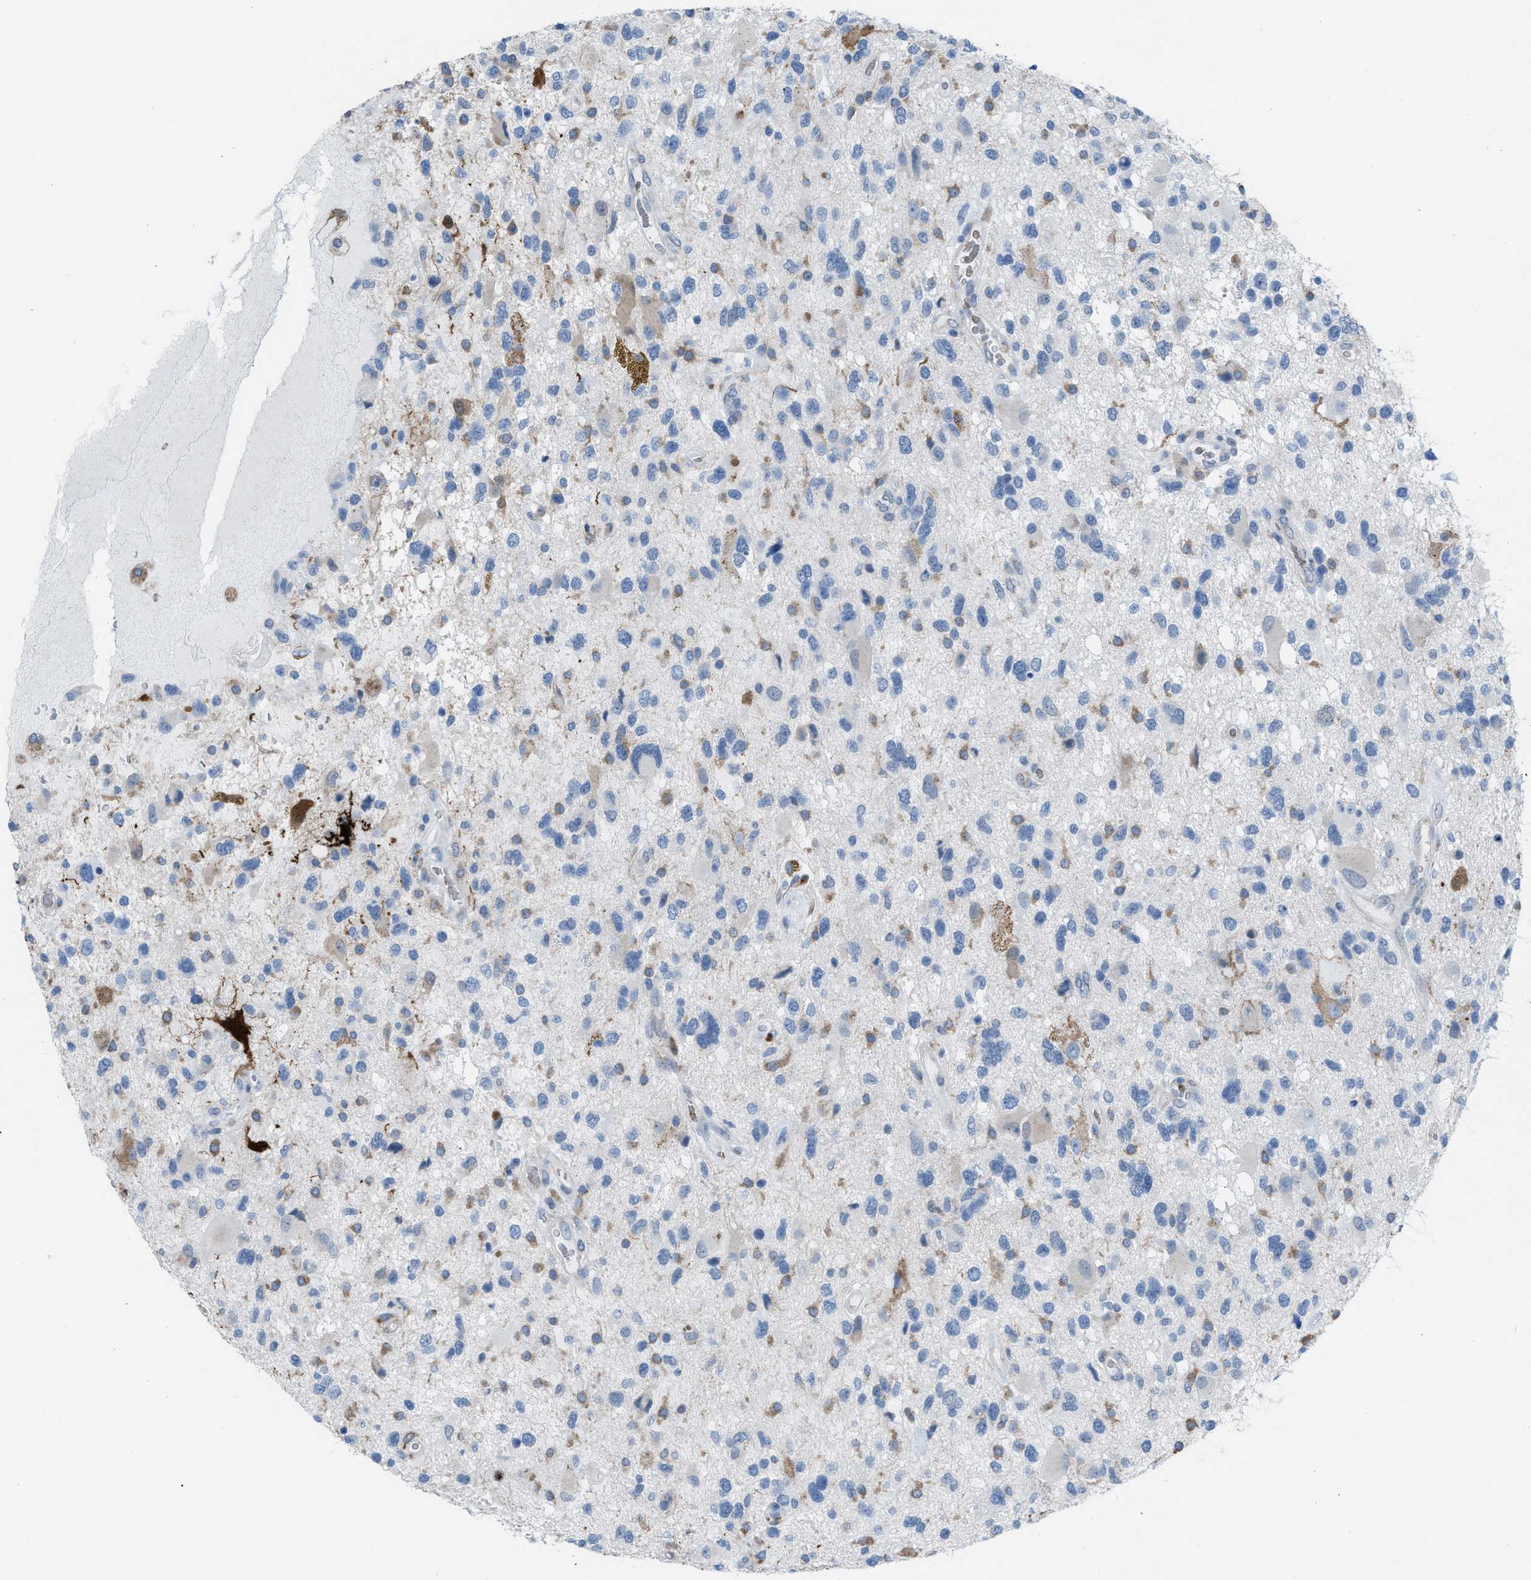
{"staining": {"intensity": "weak", "quantity": "<25%", "location": "cytoplasmic/membranous"}, "tissue": "glioma", "cell_type": "Tumor cells", "image_type": "cancer", "snomed": [{"axis": "morphology", "description": "Glioma, malignant, High grade"}, {"axis": "topography", "description": "Brain"}], "caption": "IHC micrograph of neoplastic tissue: glioma stained with DAB demonstrates no significant protein staining in tumor cells.", "gene": "CA3", "patient": {"sex": "male", "age": 33}}